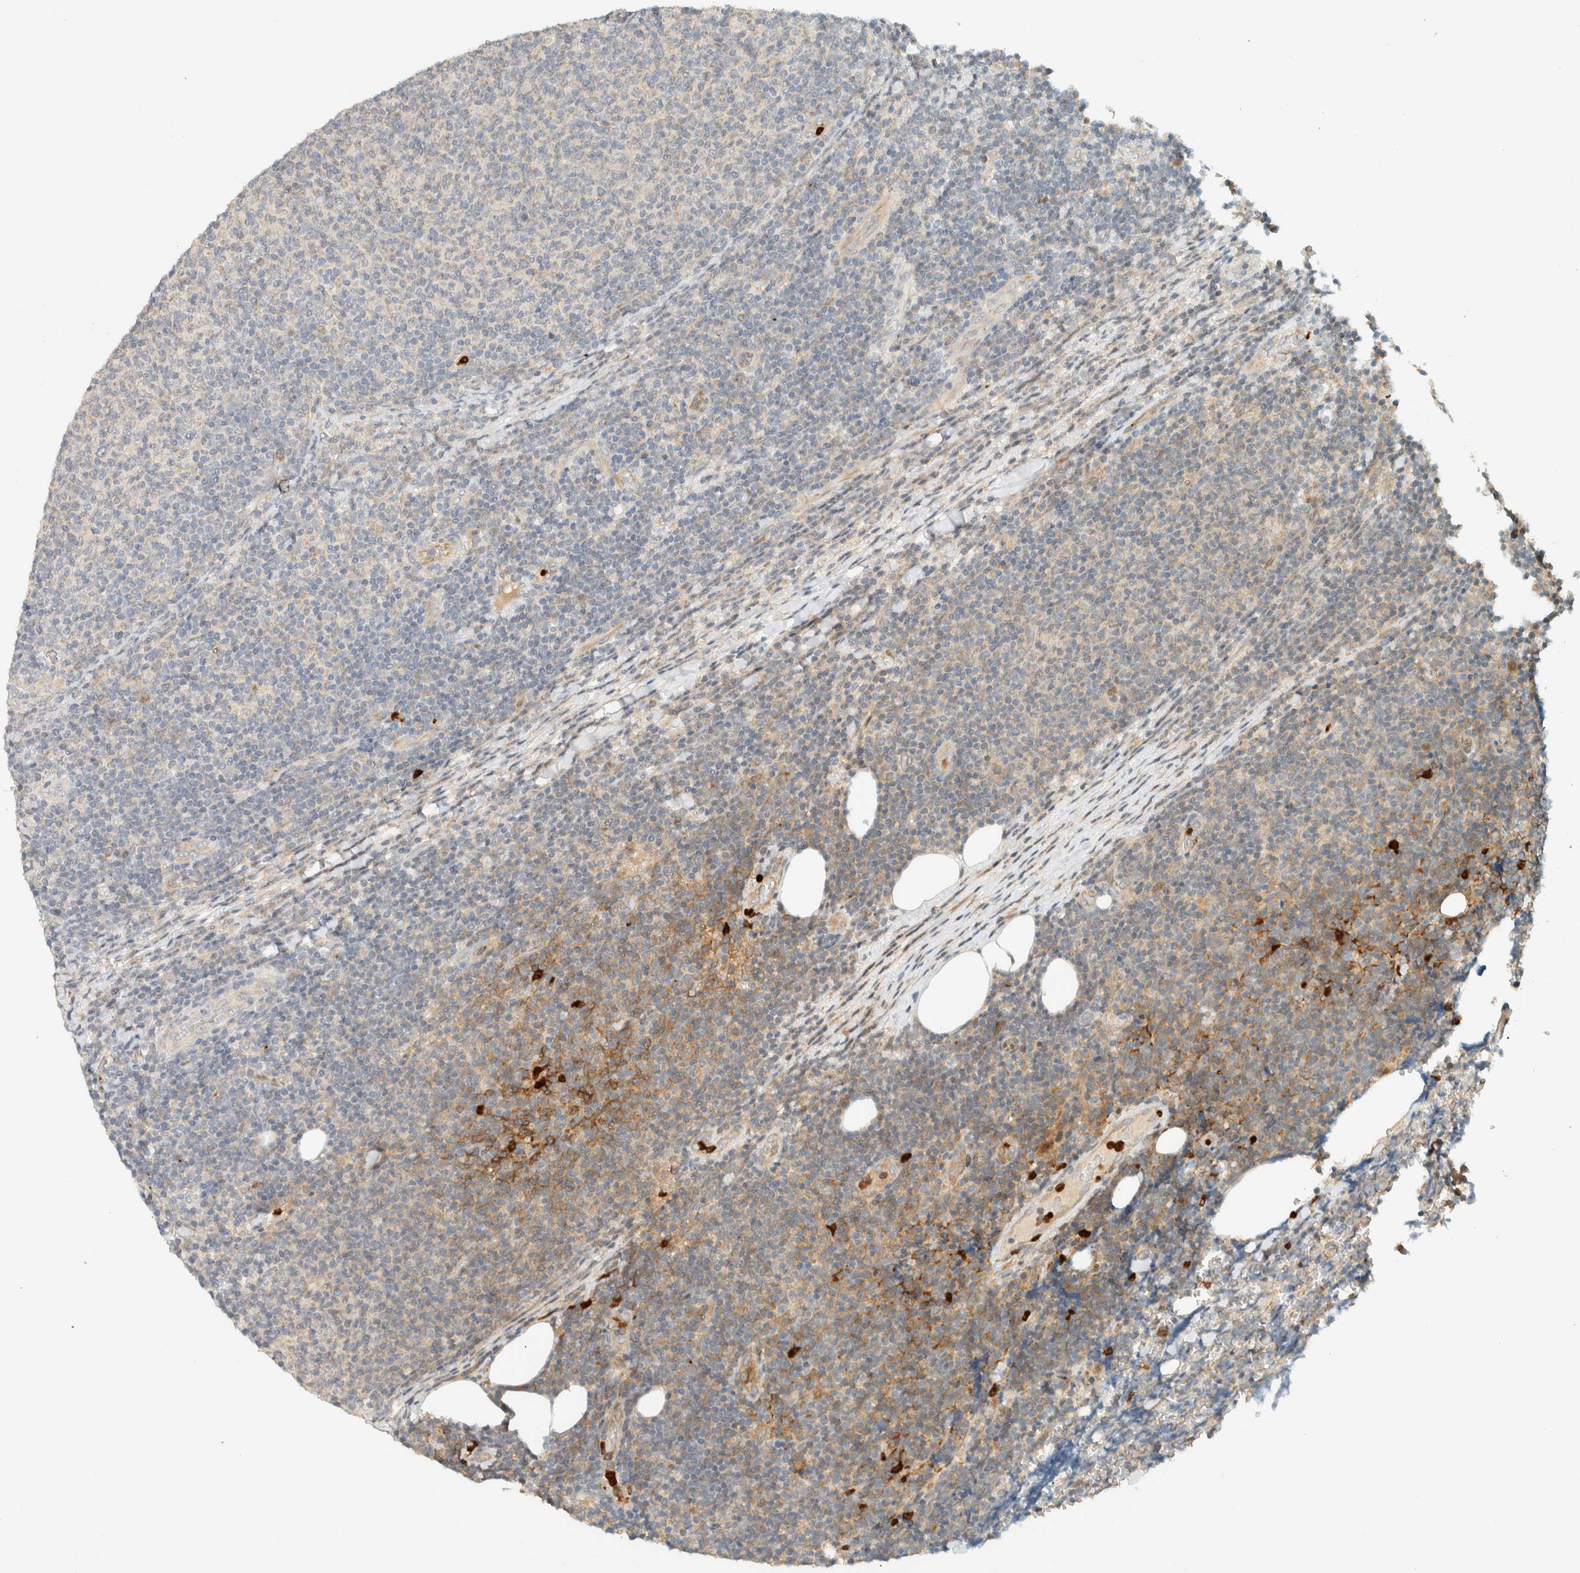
{"staining": {"intensity": "moderate", "quantity": "<25%", "location": "cytoplasmic/membranous"}, "tissue": "lymphoma", "cell_type": "Tumor cells", "image_type": "cancer", "snomed": [{"axis": "morphology", "description": "Malignant lymphoma, non-Hodgkin's type, Low grade"}, {"axis": "topography", "description": "Lymph node"}], "caption": "Lymphoma stained with a brown dye demonstrates moderate cytoplasmic/membranous positive expression in about <25% of tumor cells.", "gene": "CCDC171", "patient": {"sex": "male", "age": 66}}